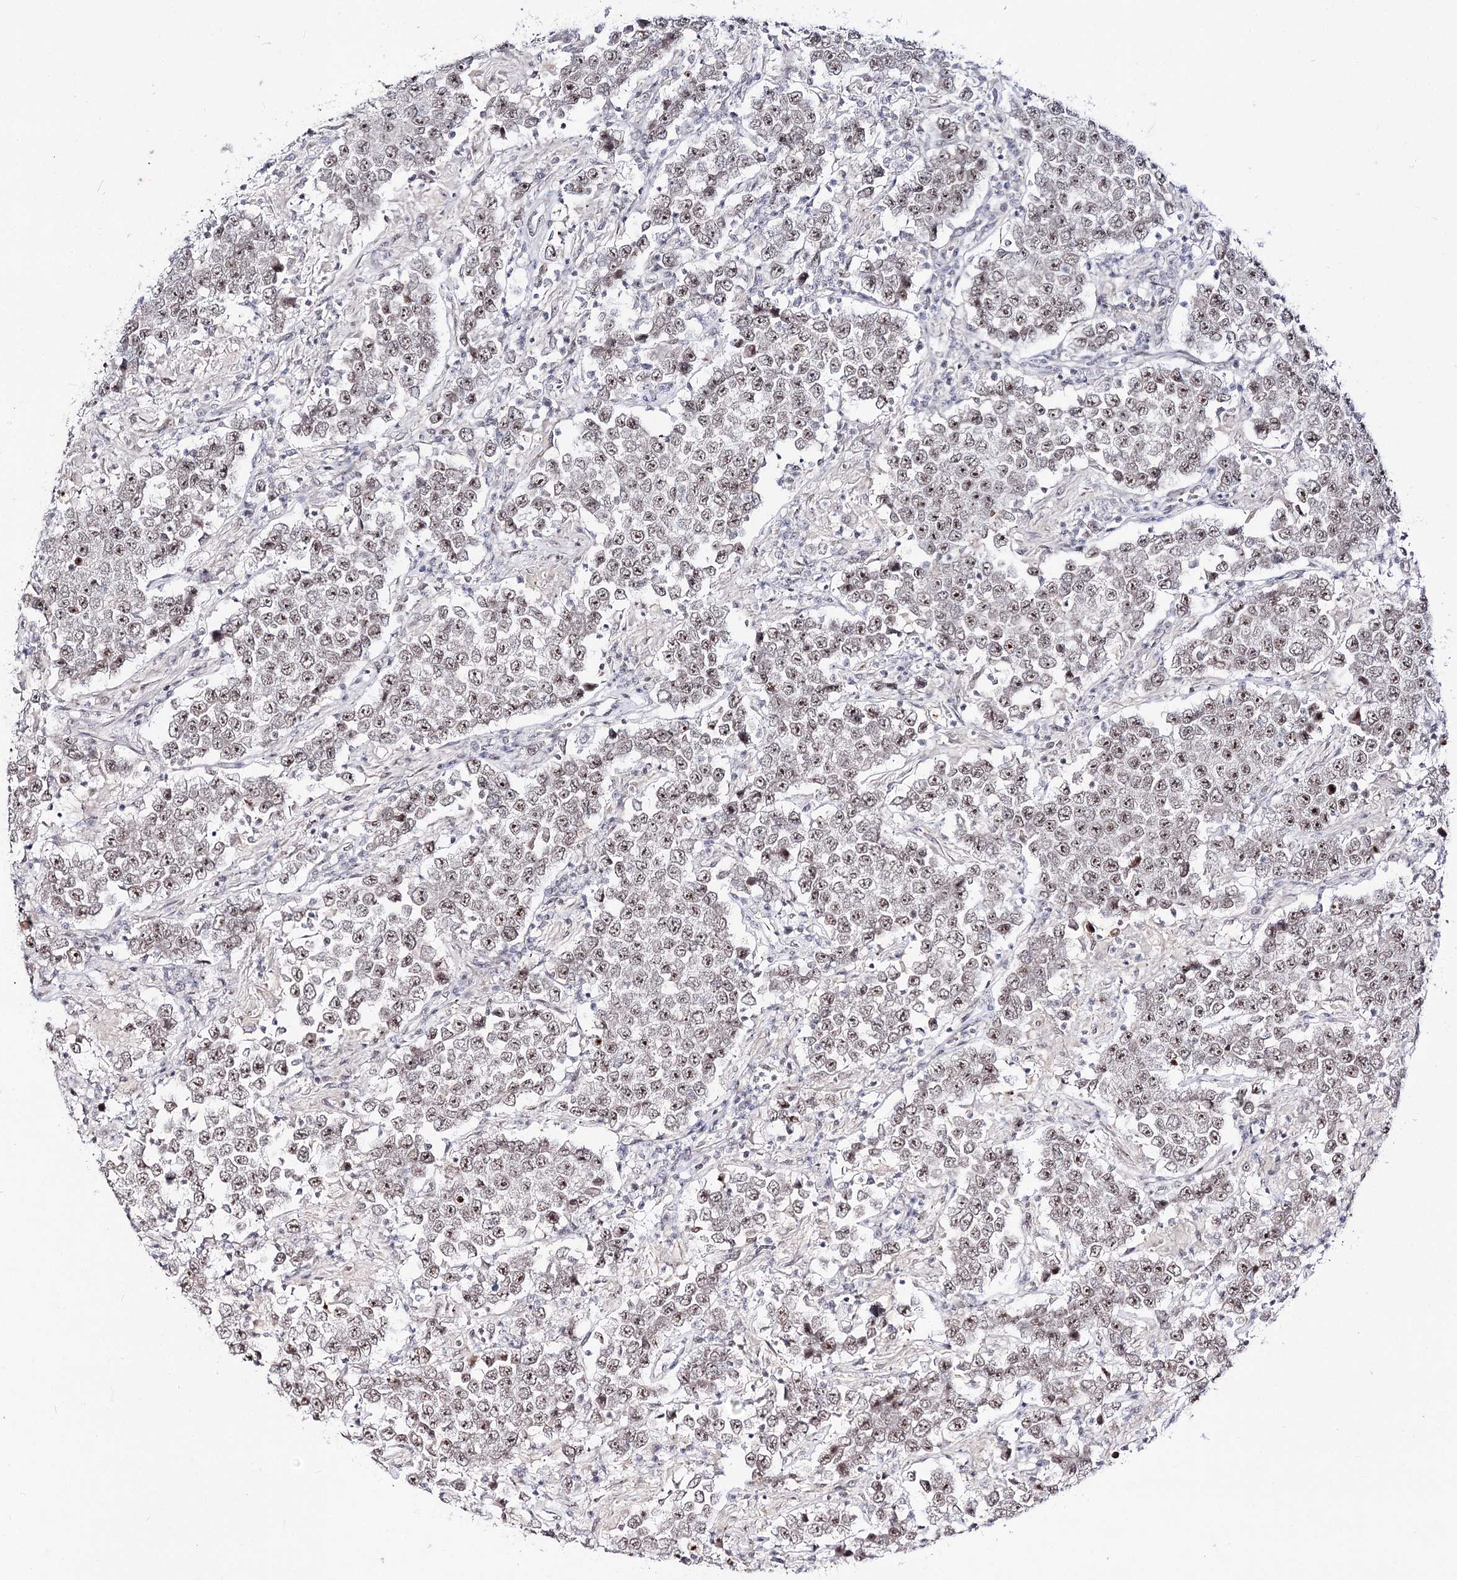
{"staining": {"intensity": "weak", "quantity": ">75%", "location": "nuclear"}, "tissue": "testis cancer", "cell_type": "Tumor cells", "image_type": "cancer", "snomed": [{"axis": "morphology", "description": "Normal tissue, NOS"}, {"axis": "morphology", "description": "Urothelial carcinoma, High grade"}, {"axis": "morphology", "description": "Seminoma, NOS"}, {"axis": "morphology", "description": "Carcinoma, Embryonal, NOS"}, {"axis": "topography", "description": "Urinary bladder"}, {"axis": "topography", "description": "Testis"}], "caption": "Brown immunohistochemical staining in human testis cancer shows weak nuclear positivity in approximately >75% of tumor cells.", "gene": "RRP9", "patient": {"sex": "male", "age": 41}}